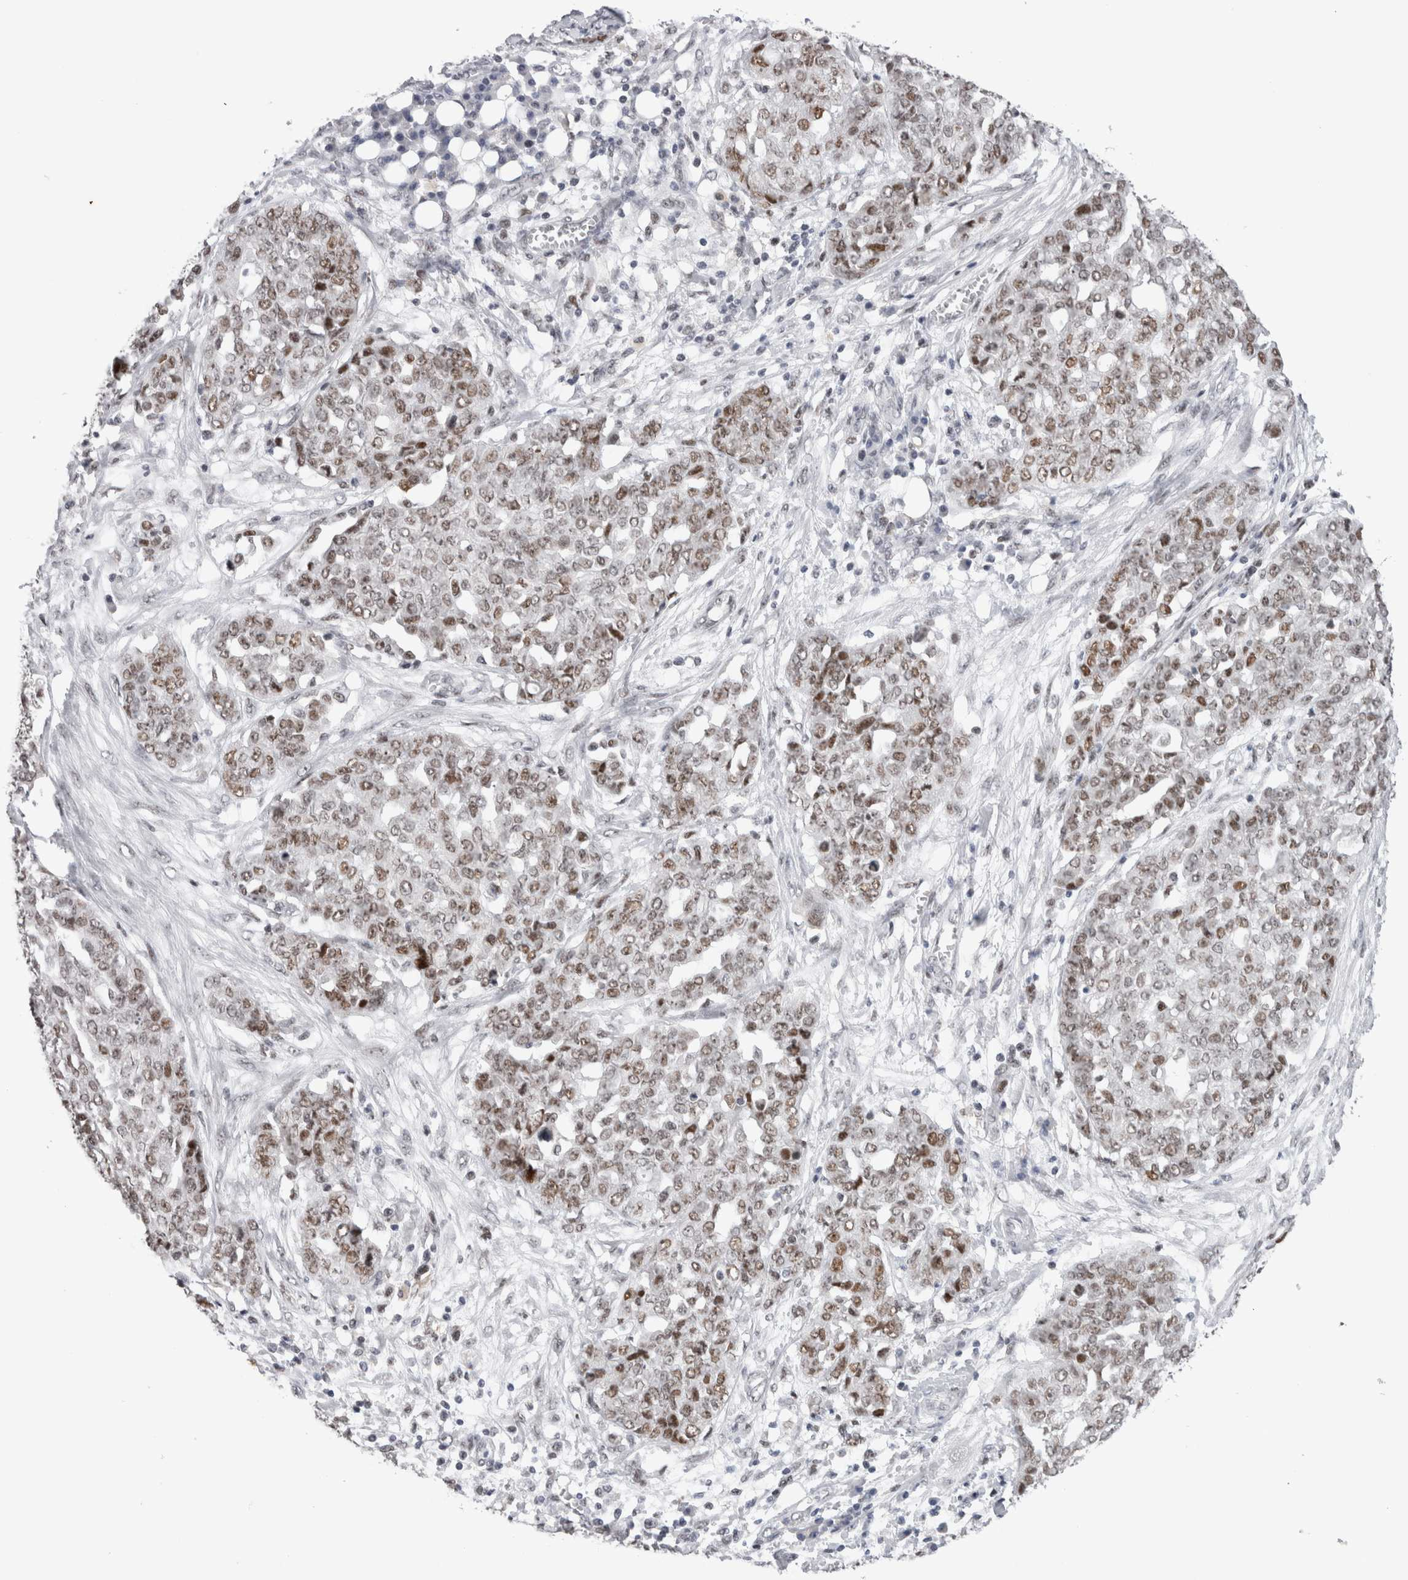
{"staining": {"intensity": "moderate", "quantity": ">75%", "location": "nuclear"}, "tissue": "ovarian cancer", "cell_type": "Tumor cells", "image_type": "cancer", "snomed": [{"axis": "morphology", "description": "Cystadenocarcinoma, serous, NOS"}, {"axis": "topography", "description": "Soft tissue"}, {"axis": "topography", "description": "Ovary"}], "caption": "The photomicrograph displays immunohistochemical staining of ovarian cancer (serous cystadenocarcinoma). There is moderate nuclear positivity is present in approximately >75% of tumor cells.", "gene": "ZNF521", "patient": {"sex": "female", "age": 57}}